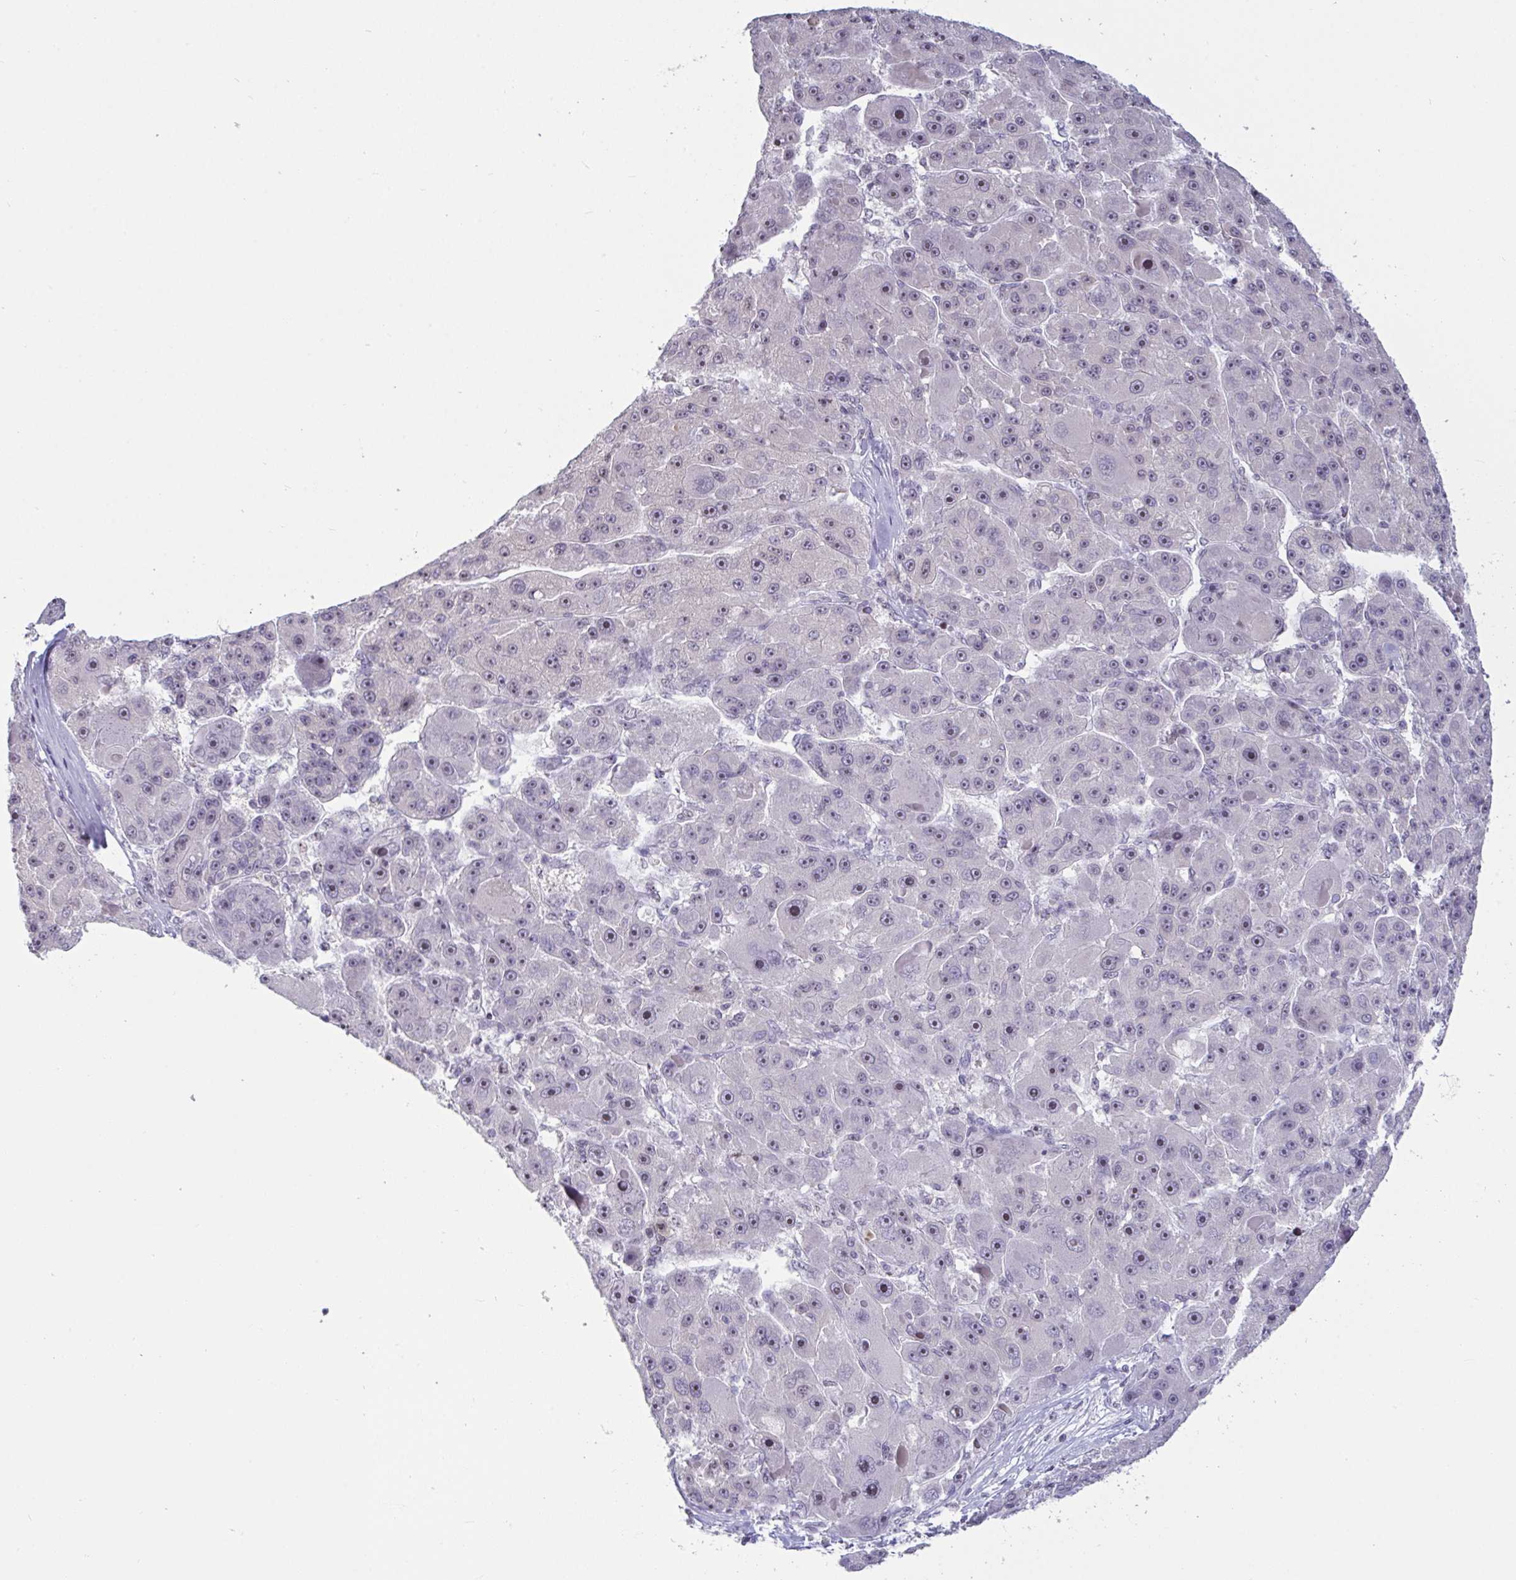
{"staining": {"intensity": "strong", "quantity": "25%-75%", "location": "nuclear"}, "tissue": "liver cancer", "cell_type": "Tumor cells", "image_type": "cancer", "snomed": [{"axis": "morphology", "description": "Carcinoma, Hepatocellular, NOS"}, {"axis": "topography", "description": "Liver"}], "caption": "Strong nuclear positivity is identified in about 25%-75% of tumor cells in liver hepatocellular carcinoma. Using DAB (3,3'-diaminobenzidine) (brown) and hematoxylin (blue) stains, captured at high magnification using brightfield microscopy.", "gene": "SUPT16H", "patient": {"sex": "male", "age": 76}}